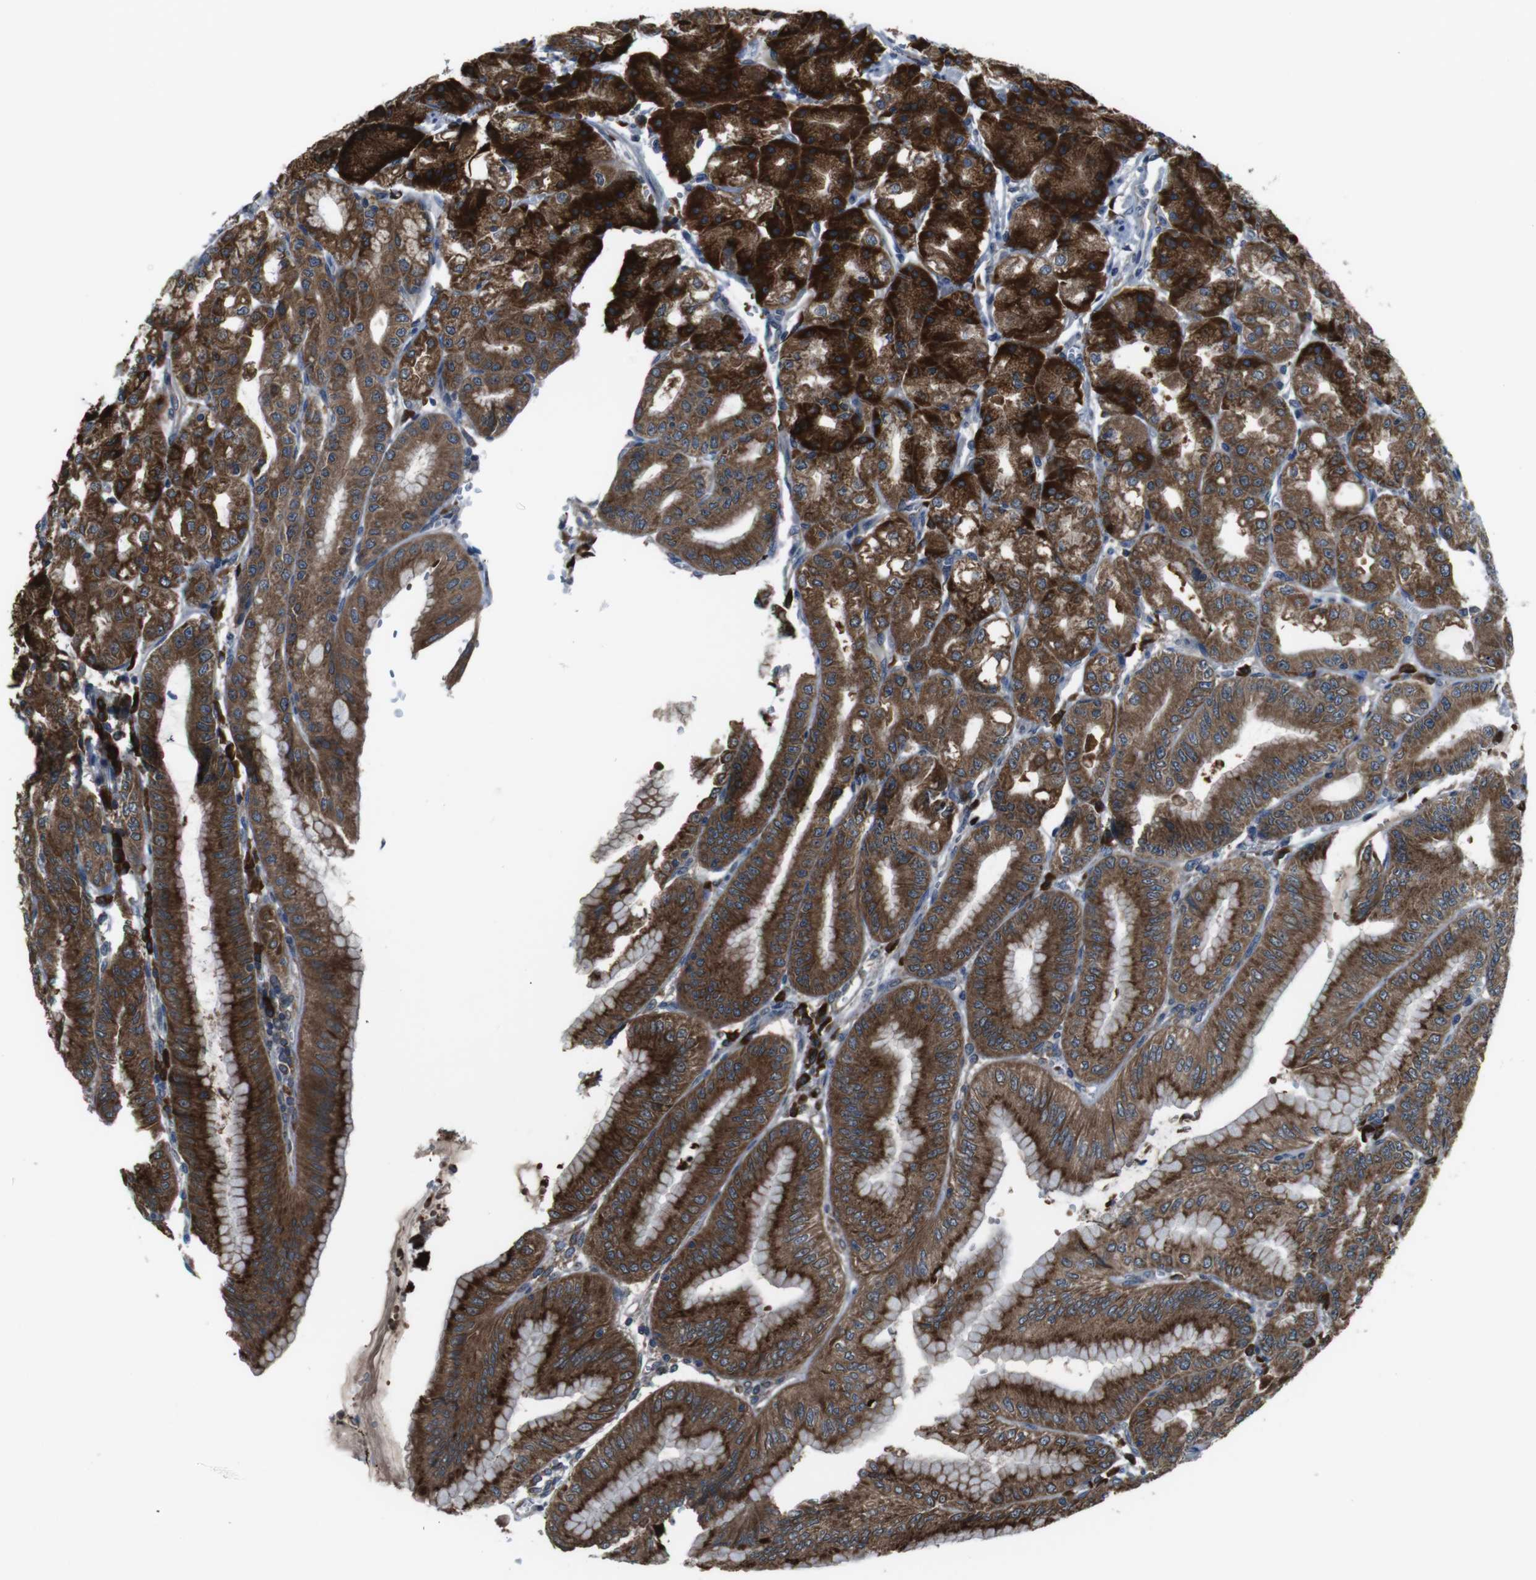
{"staining": {"intensity": "strong", "quantity": ">75%", "location": "cytoplasmic/membranous"}, "tissue": "stomach", "cell_type": "Glandular cells", "image_type": "normal", "snomed": [{"axis": "morphology", "description": "Normal tissue, NOS"}, {"axis": "topography", "description": "Stomach, lower"}], "caption": "A micrograph showing strong cytoplasmic/membranous staining in approximately >75% of glandular cells in benign stomach, as visualized by brown immunohistochemical staining.", "gene": "SSR3", "patient": {"sex": "male", "age": 71}}